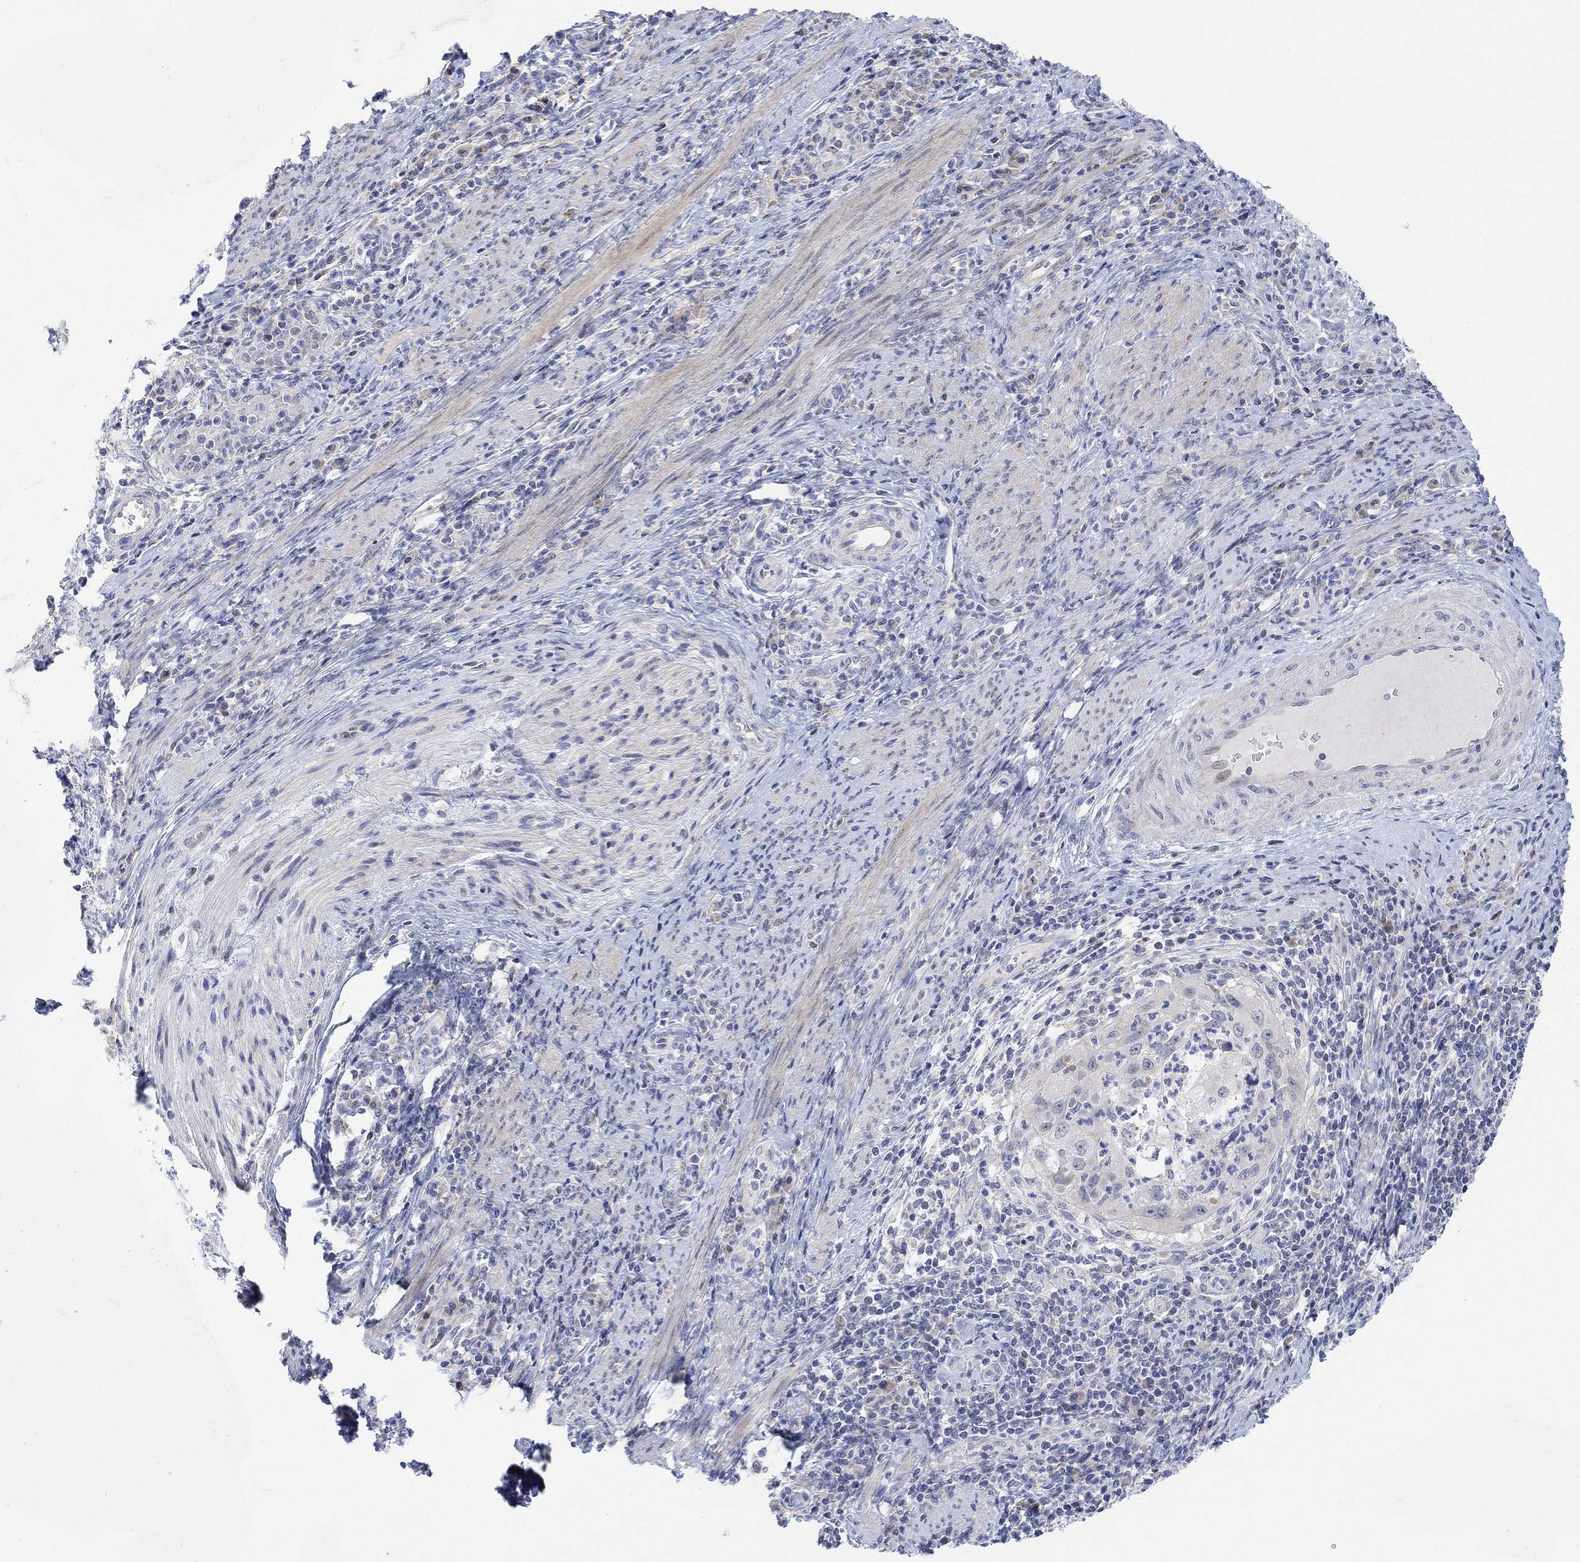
{"staining": {"intensity": "negative", "quantity": "none", "location": "none"}, "tissue": "cervical cancer", "cell_type": "Tumor cells", "image_type": "cancer", "snomed": [{"axis": "morphology", "description": "Squamous cell carcinoma, NOS"}, {"axis": "topography", "description": "Cervix"}], "caption": "The IHC histopathology image has no significant positivity in tumor cells of cervical cancer tissue.", "gene": "CNTF", "patient": {"sex": "female", "age": 26}}